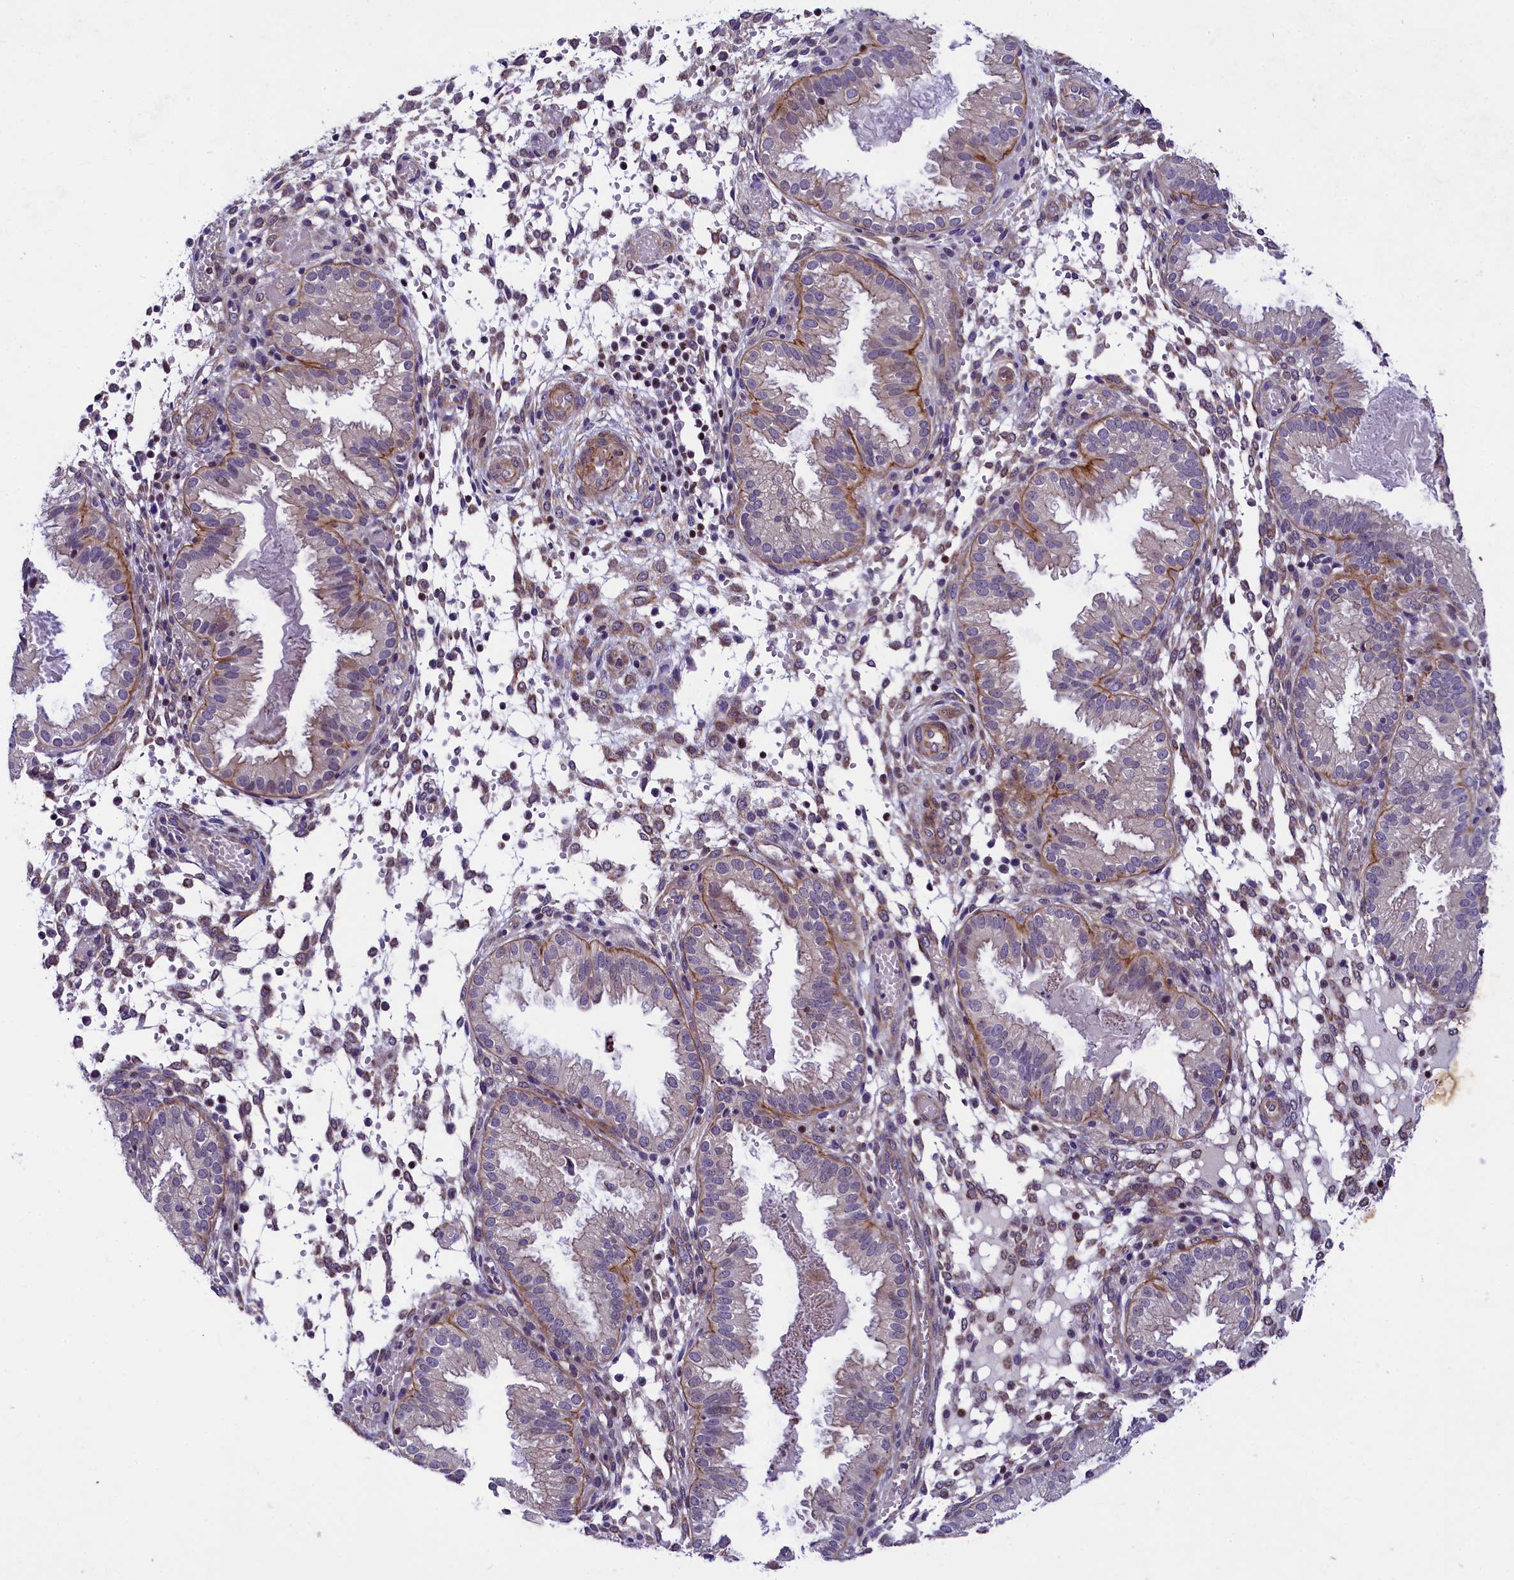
{"staining": {"intensity": "weak", "quantity": "25%-75%", "location": "nuclear"}, "tissue": "endometrium", "cell_type": "Cells in endometrial stroma", "image_type": "normal", "snomed": [{"axis": "morphology", "description": "Normal tissue, NOS"}, {"axis": "topography", "description": "Endometrium"}], "caption": "Immunohistochemical staining of unremarkable endometrium reveals low levels of weak nuclear staining in about 25%-75% of cells in endometrial stroma.", "gene": "SP4", "patient": {"sex": "female", "age": 33}}